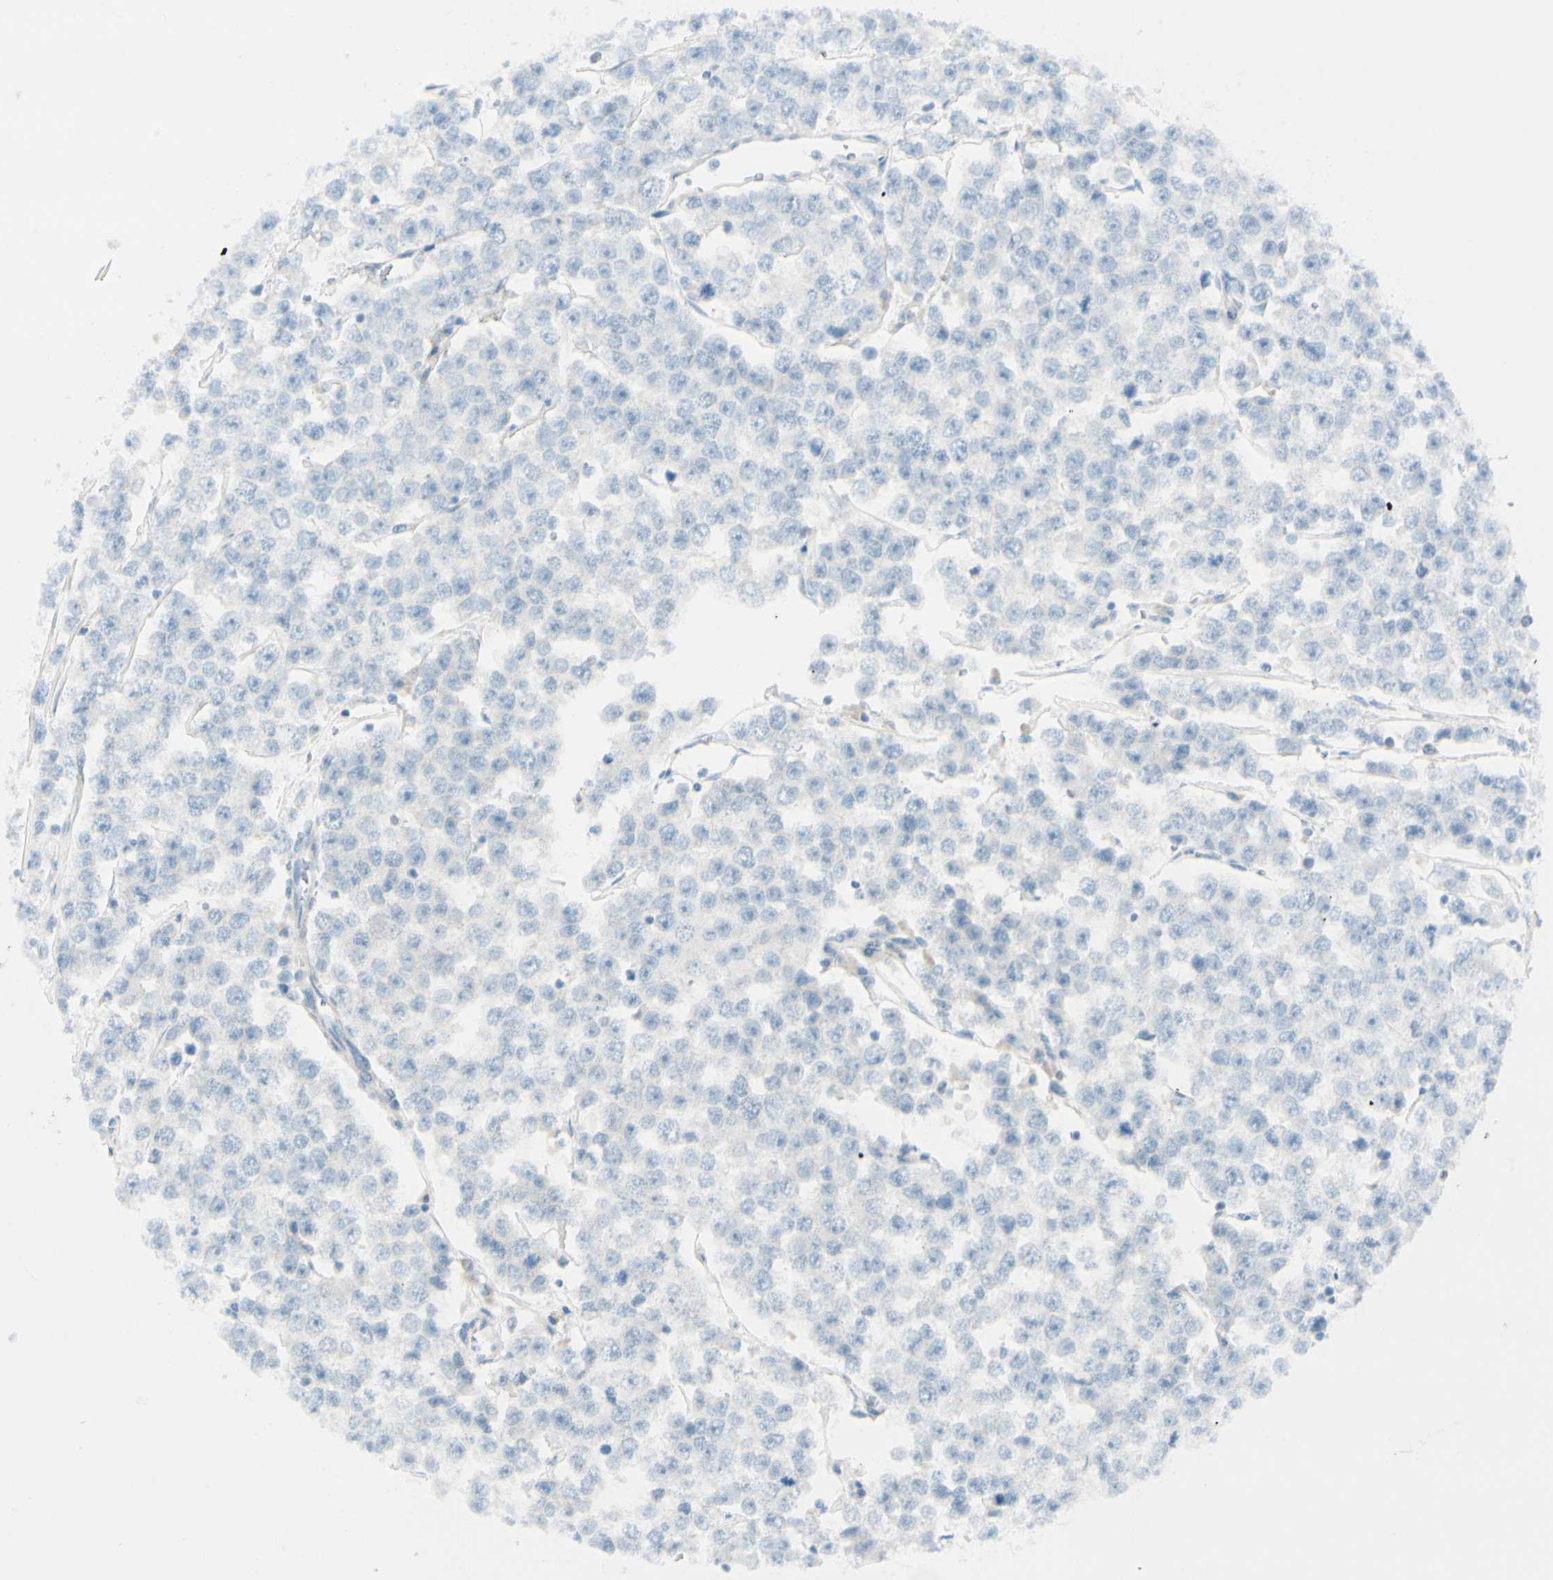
{"staining": {"intensity": "negative", "quantity": "none", "location": "none"}, "tissue": "testis cancer", "cell_type": "Tumor cells", "image_type": "cancer", "snomed": [{"axis": "morphology", "description": "Seminoma, NOS"}, {"axis": "morphology", "description": "Carcinoma, Embryonal, NOS"}, {"axis": "topography", "description": "Testis"}], "caption": "DAB (3,3'-diaminobenzidine) immunohistochemical staining of testis cancer exhibits no significant positivity in tumor cells.", "gene": "GALNT5", "patient": {"sex": "male", "age": 52}}